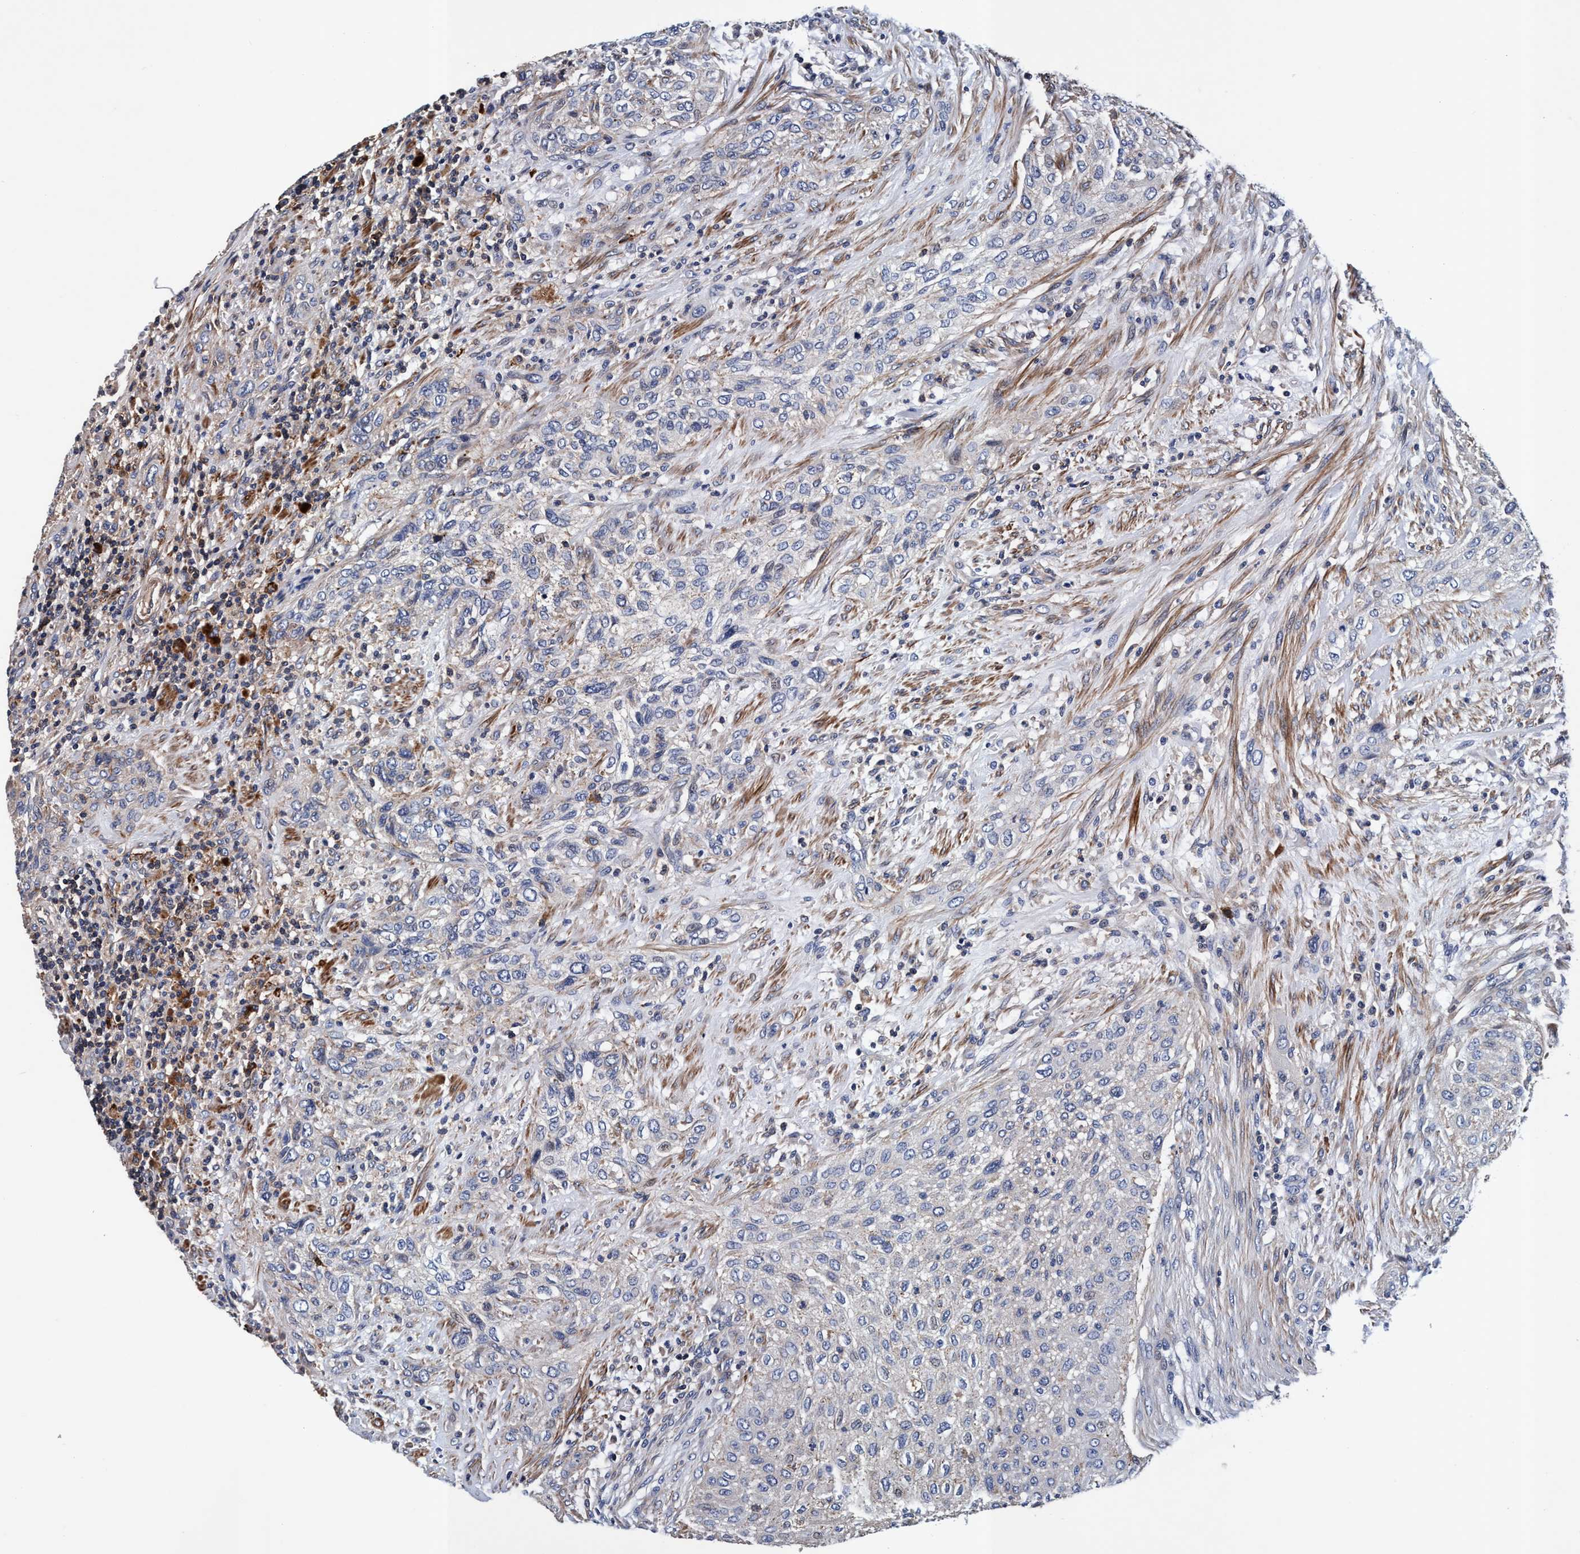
{"staining": {"intensity": "weak", "quantity": "<25%", "location": "cytoplasmic/membranous"}, "tissue": "urothelial cancer", "cell_type": "Tumor cells", "image_type": "cancer", "snomed": [{"axis": "morphology", "description": "Urothelial carcinoma, Low grade"}, {"axis": "morphology", "description": "Urothelial carcinoma, High grade"}, {"axis": "topography", "description": "Urinary bladder"}], "caption": "DAB immunohistochemical staining of urothelial cancer demonstrates no significant positivity in tumor cells.", "gene": "RNF208", "patient": {"sex": "male", "age": 35}}